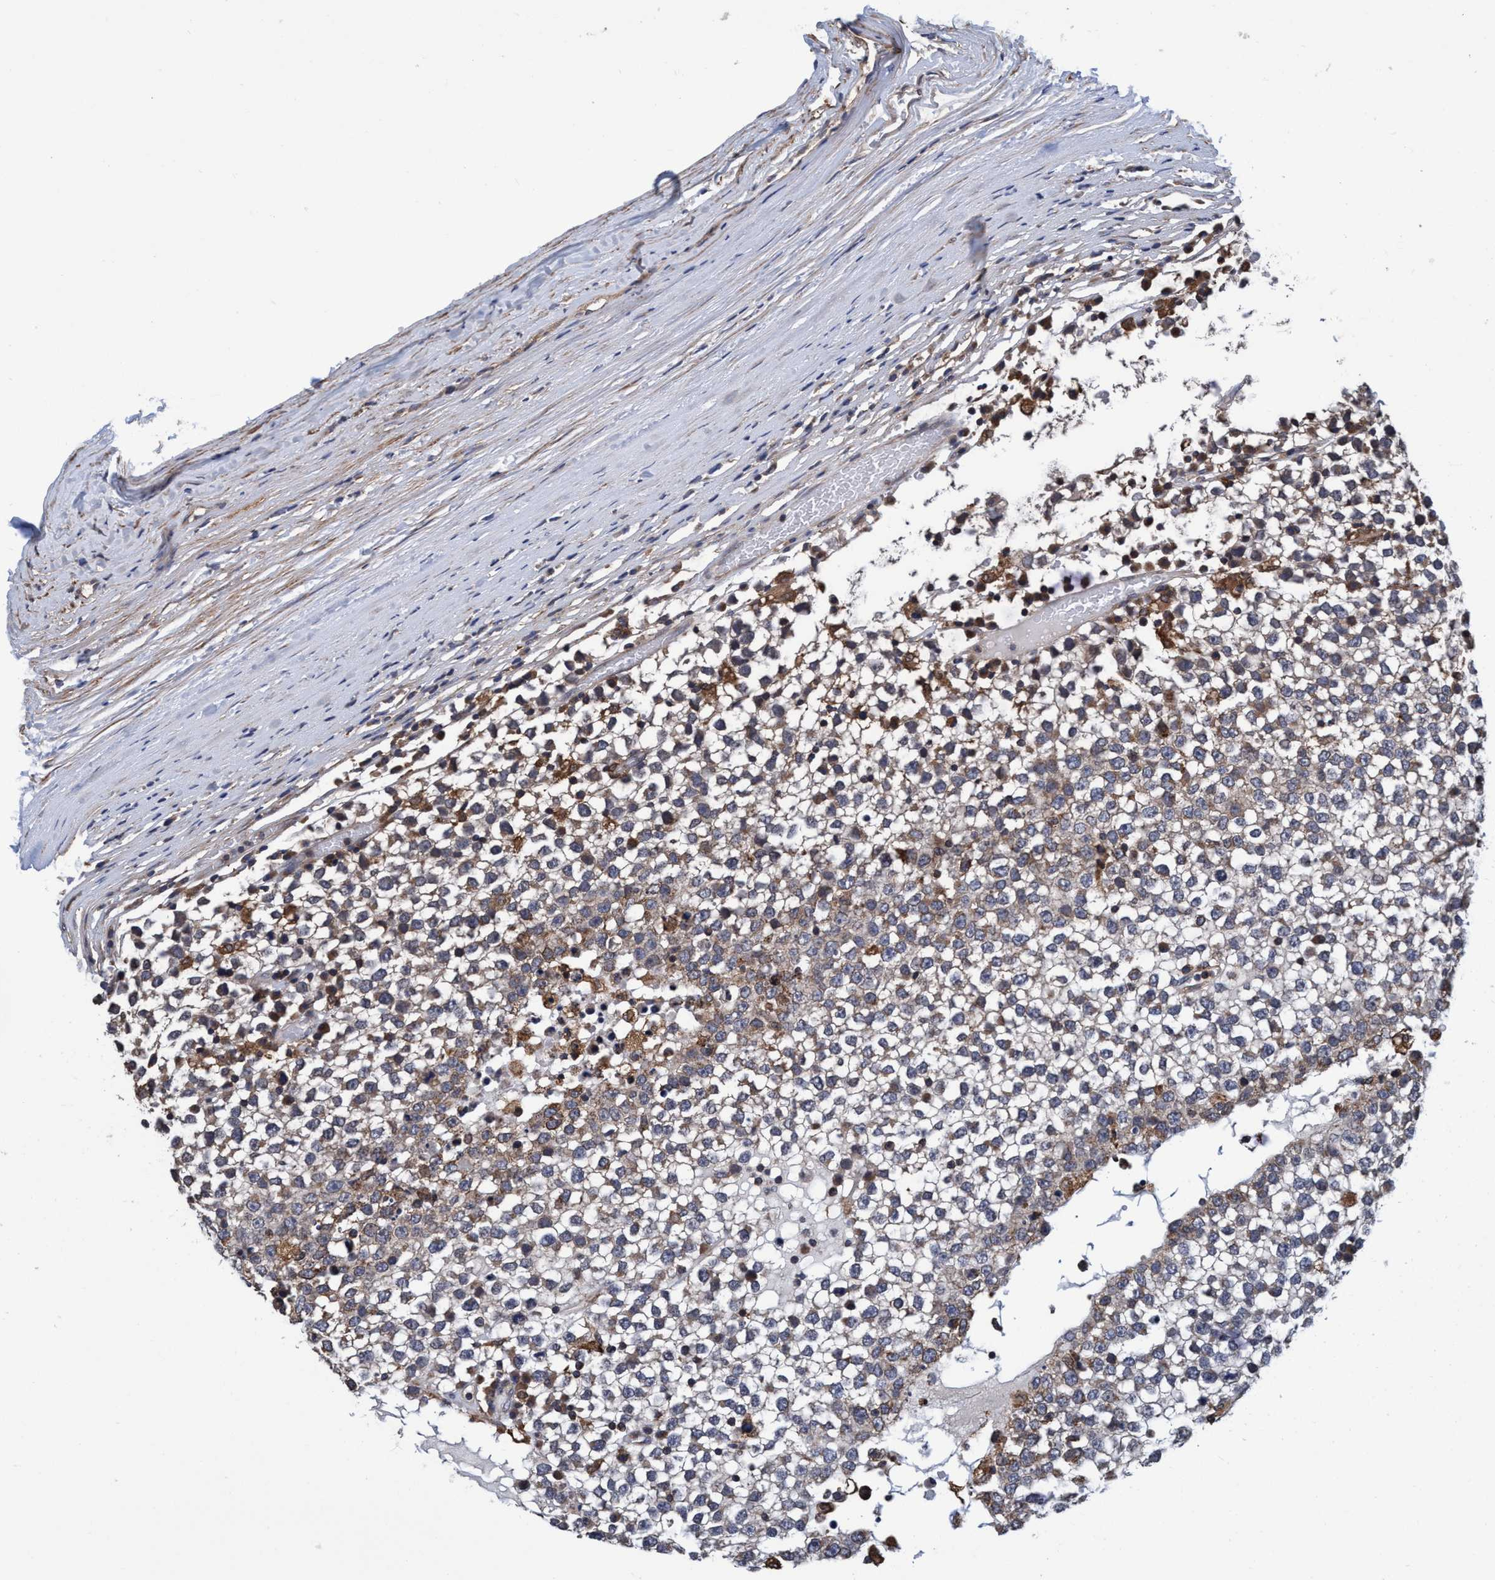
{"staining": {"intensity": "moderate", "quantity": ">75%", "location": "cytoplasmic/membranous"}, "tissue": "testis cancer", "cell_type": "Tumor cells", "image_type": "cancer", "snomed": [{"axis": "morphology", "description": "Seminoma, NOS"}, {"axis": "topography", "description": "Testis"}], "caption": "An image of human testis seminoma stained for a protein reveals moderate cytoplasmic/membranous brown staining in tumor cells.", "gene": "CALCOCO2", "patient": {"sex": "male", "age": 65}}